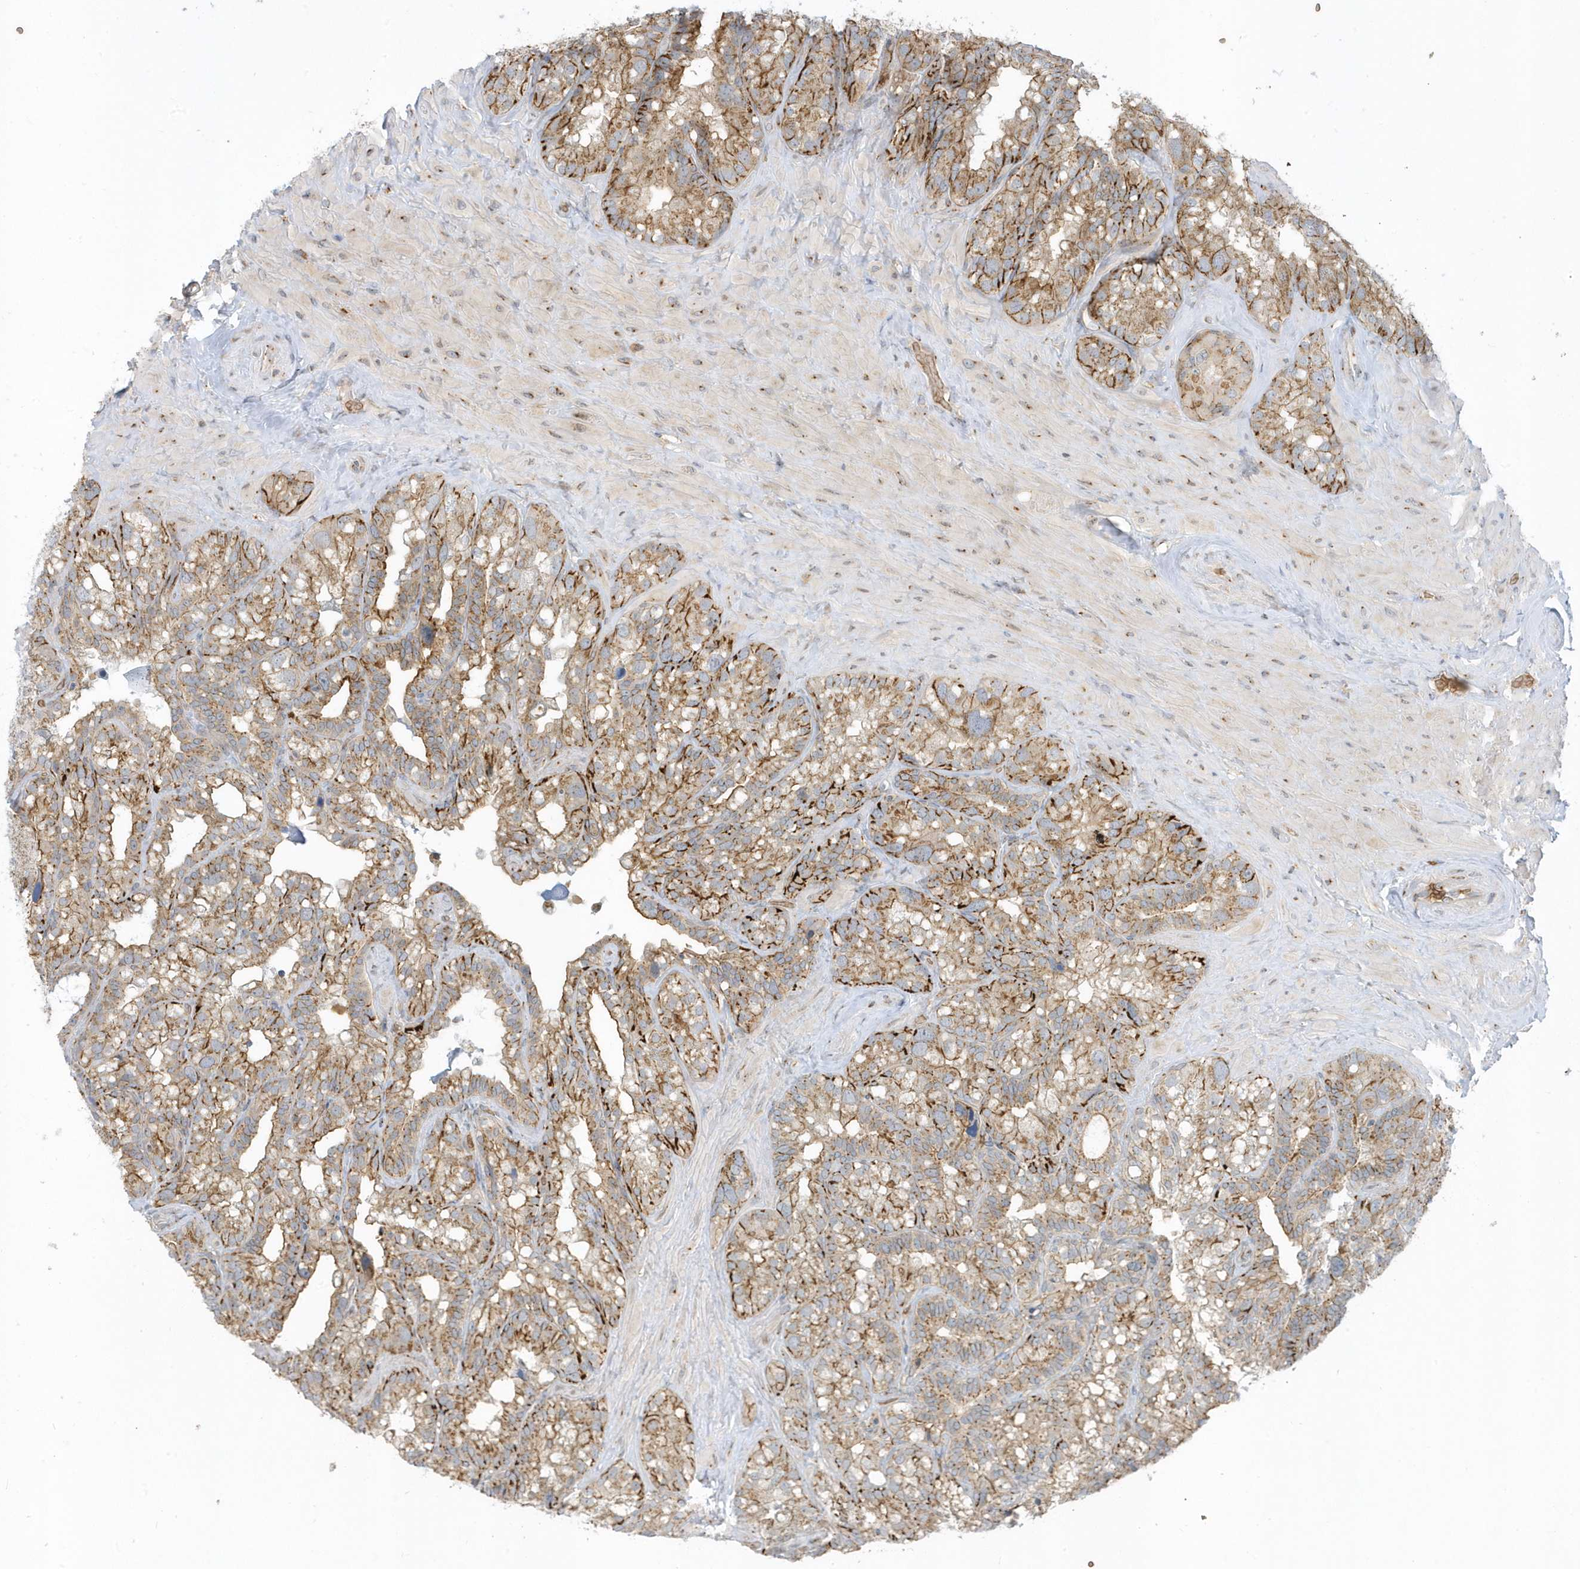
{"staining": {"intensity": "moderate", "quantity": ">75%", "location": "cytoplasmic/membranous"}, "tissue": "seminal vesicle", "cell_type": "Glandular cells", "image_type": "normal", "snomed": [{"axis": "morphology", "description": "Normal tissue, NOS"}, {"axis": "topography", "description": "Prostate"}, {"axis": "topography", "description": "Seminal veicle"}], "caption": "Protein analysis of benign seminal vesicle reveals moderate cytoplasmic/membranous expression in about >75% of glandular cells. The staining was performed using DAB, with brown indicating positive protein expression. Nuclei are stained blue with hematoxylin.", "gene": "RPP40", "patient": {"sex": "male", "age": 68}}